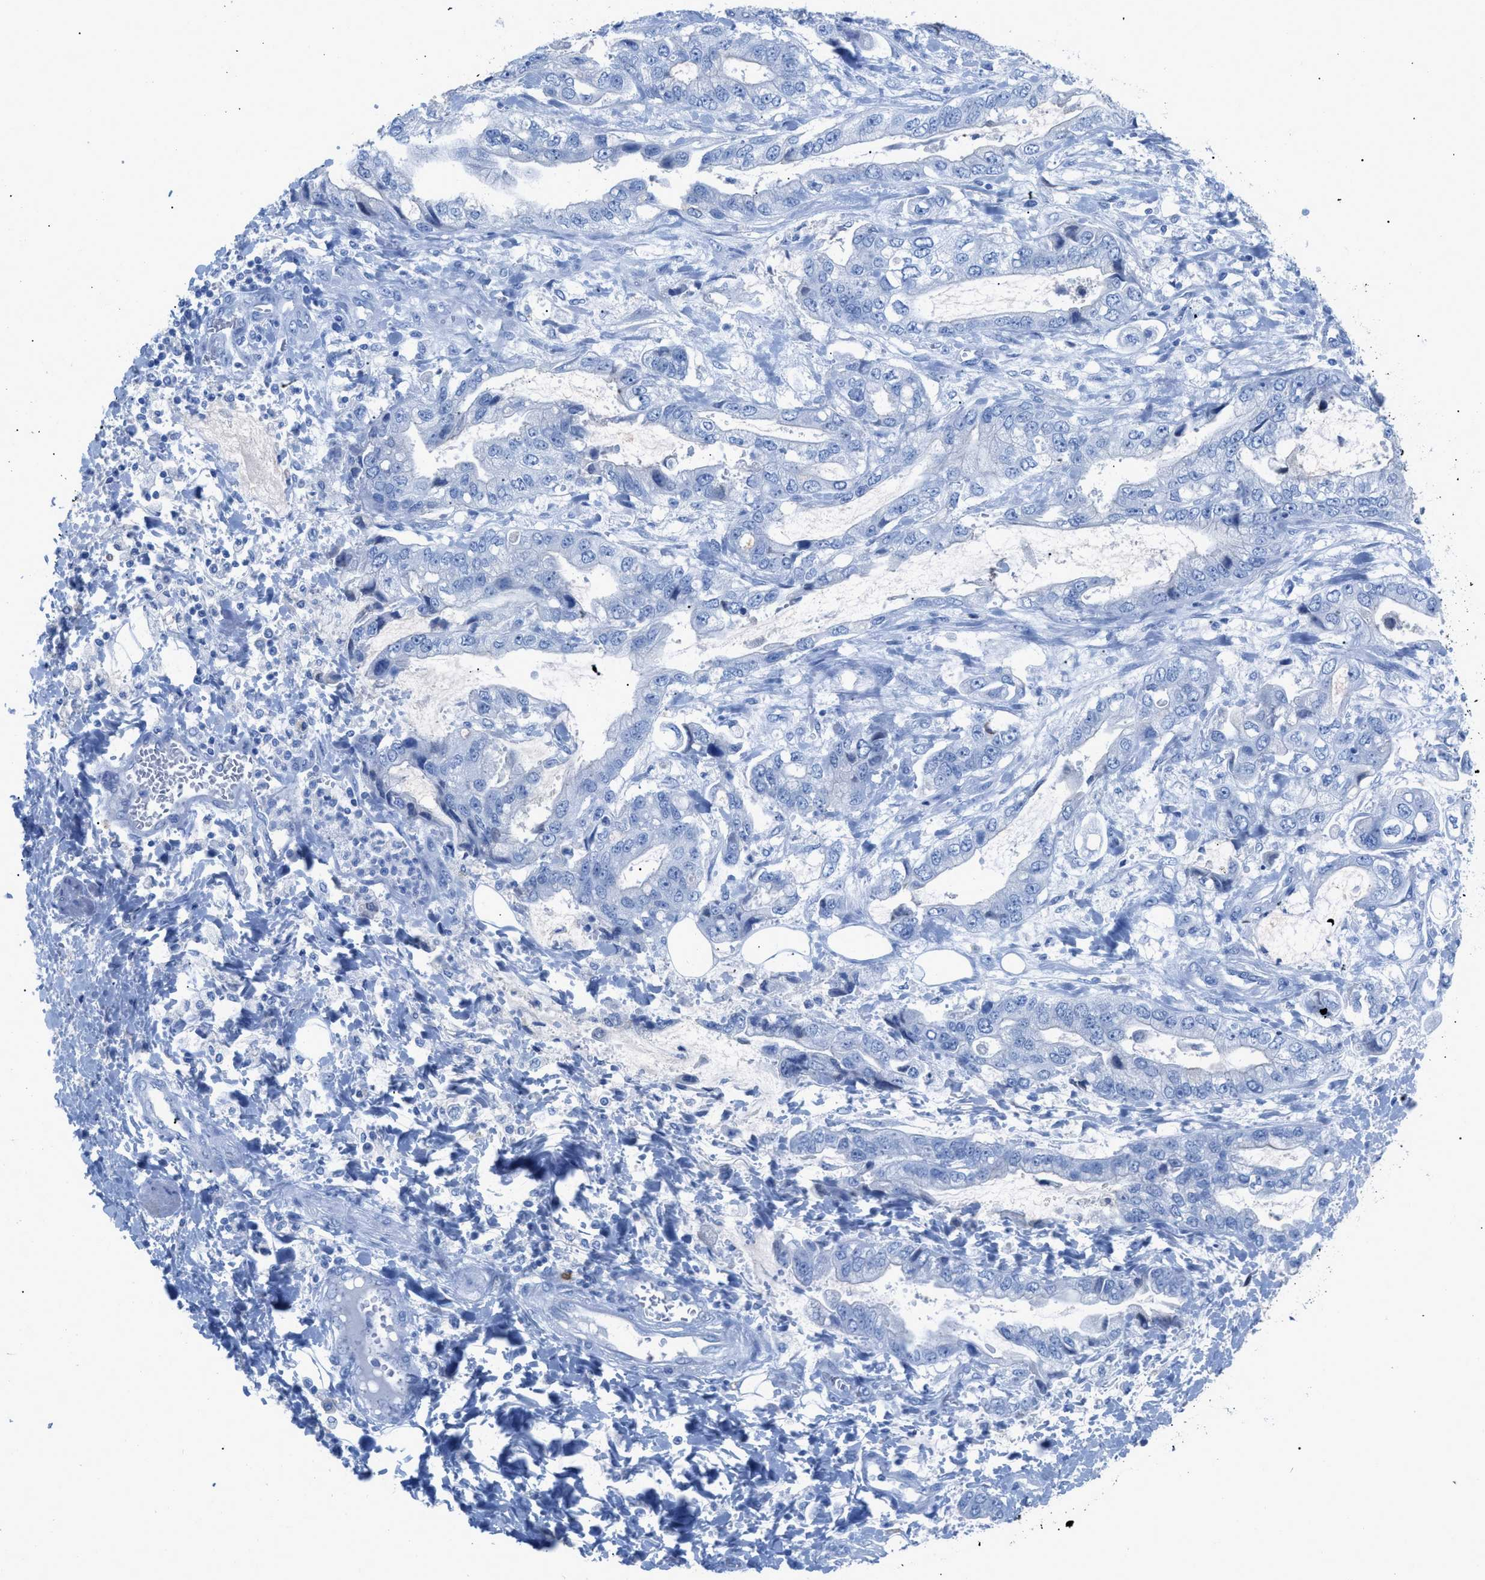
{"staining": {"intensity": "negative", "quantity": "none", "location": "none"}, "tissue": "stomach cancer", "cell_type": "Tumor cells", "image_type": "cancer", "snomed": [{"axis": "morphology", "description": "Normal tissue, NOS"}, {"axis": "morphology", "description": "Adenocarcinoma, NOS"}, {"axis": "topography", "description": "Stomach"}], "caption": "This is a photomicrograph of immunohistochemistry (IHC) staining of stomach cancer, which shows no staining in tumor cells.", "gene": "TCL1A", "patient": {"sex": "male", "age": 62}}